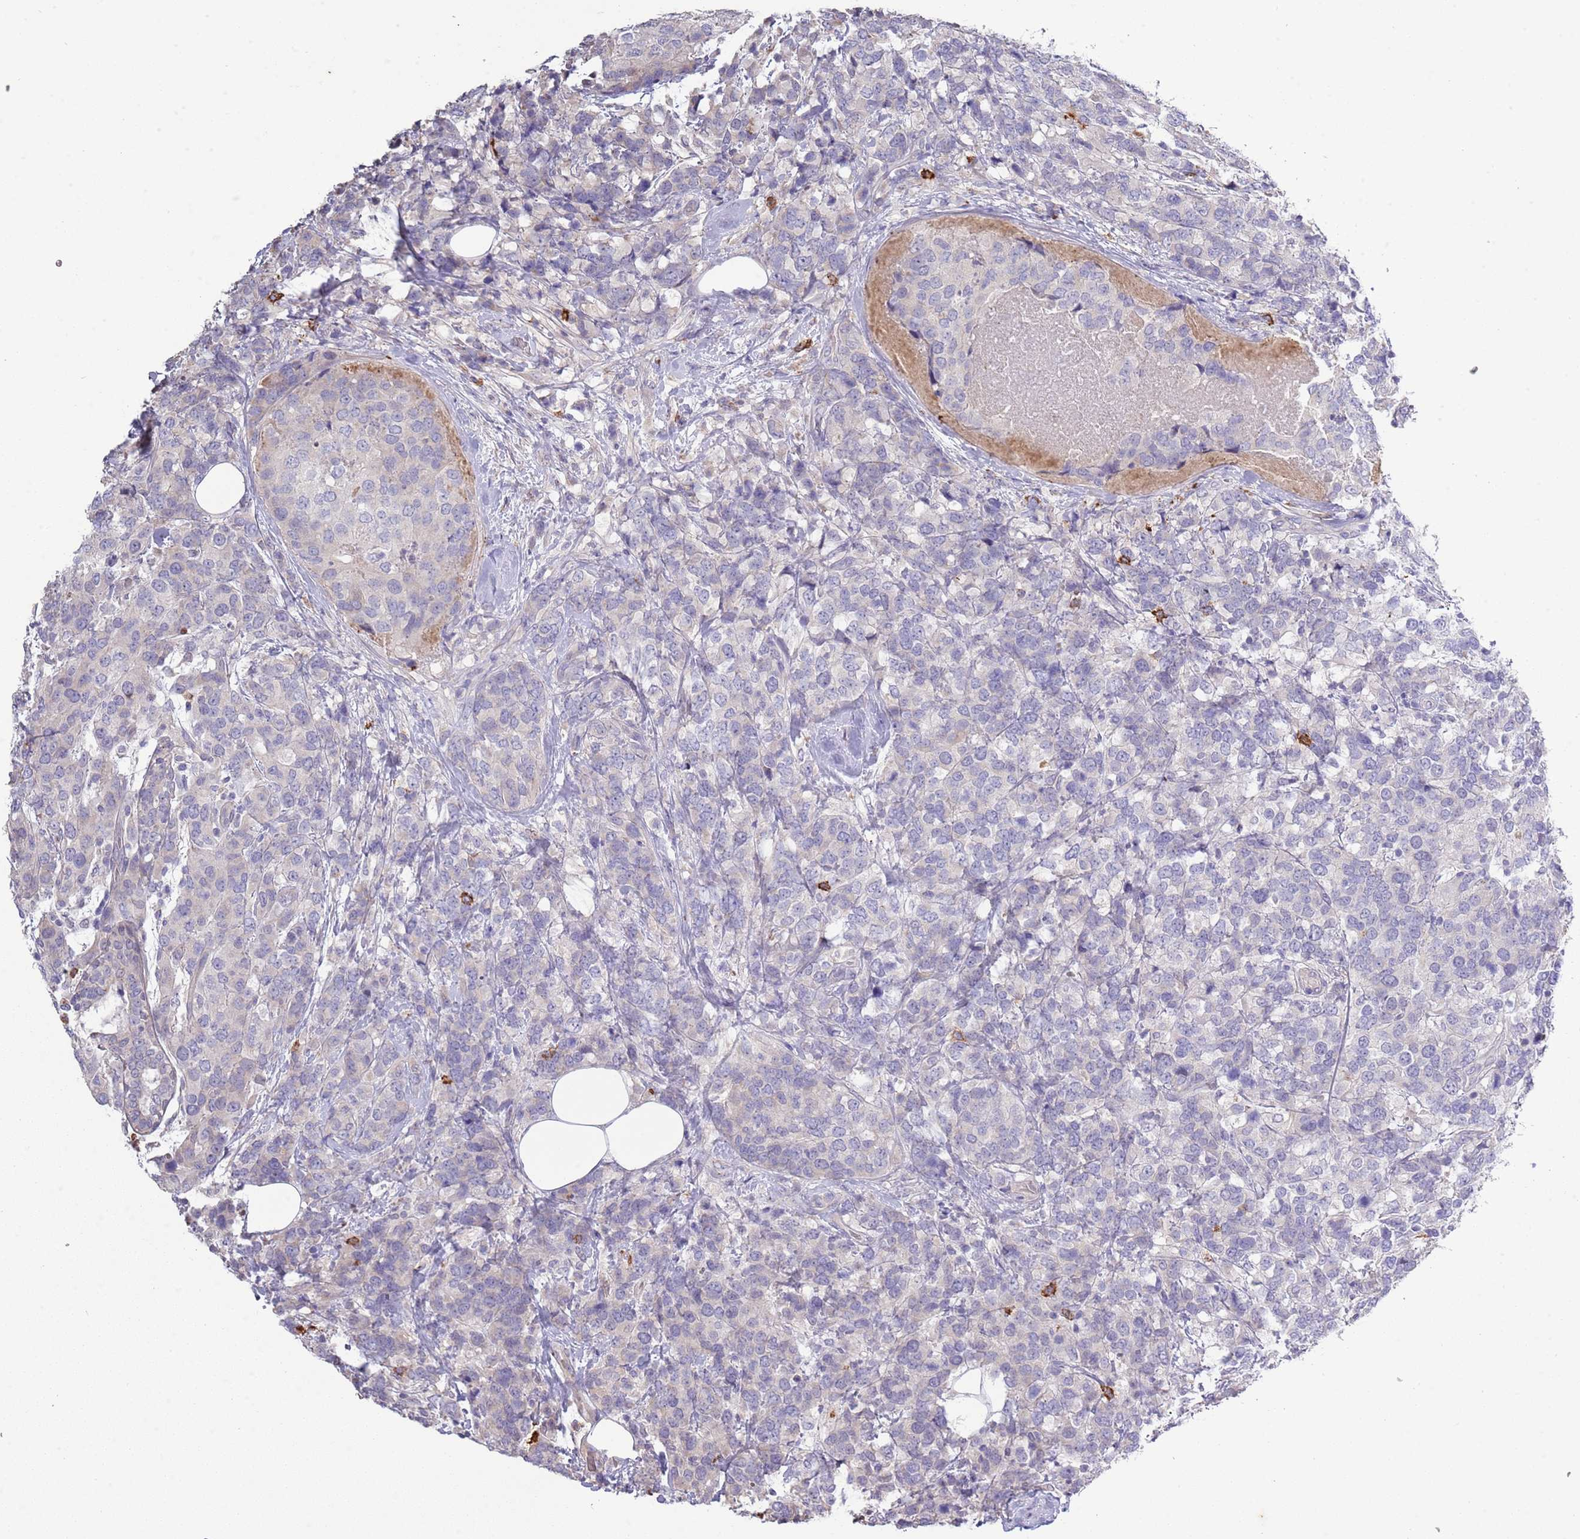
{"staining": {"intensity": "negative", "quantity": "none", "location": "none"}, "tissue": "breast cancer", "cell_type": "Tumor cells", "image_type": "cancer", "snomed": [{"axis": "morphology", "description": "Lobular carcinoma"}, {"axis": "topography", "description": "Breast"}], "caption": "An image of human lobular carcinoma (breast) is negative for staining in tumor cells.", "gene": "P2RY13", "patient": {"sex": "female", "age": 59}}